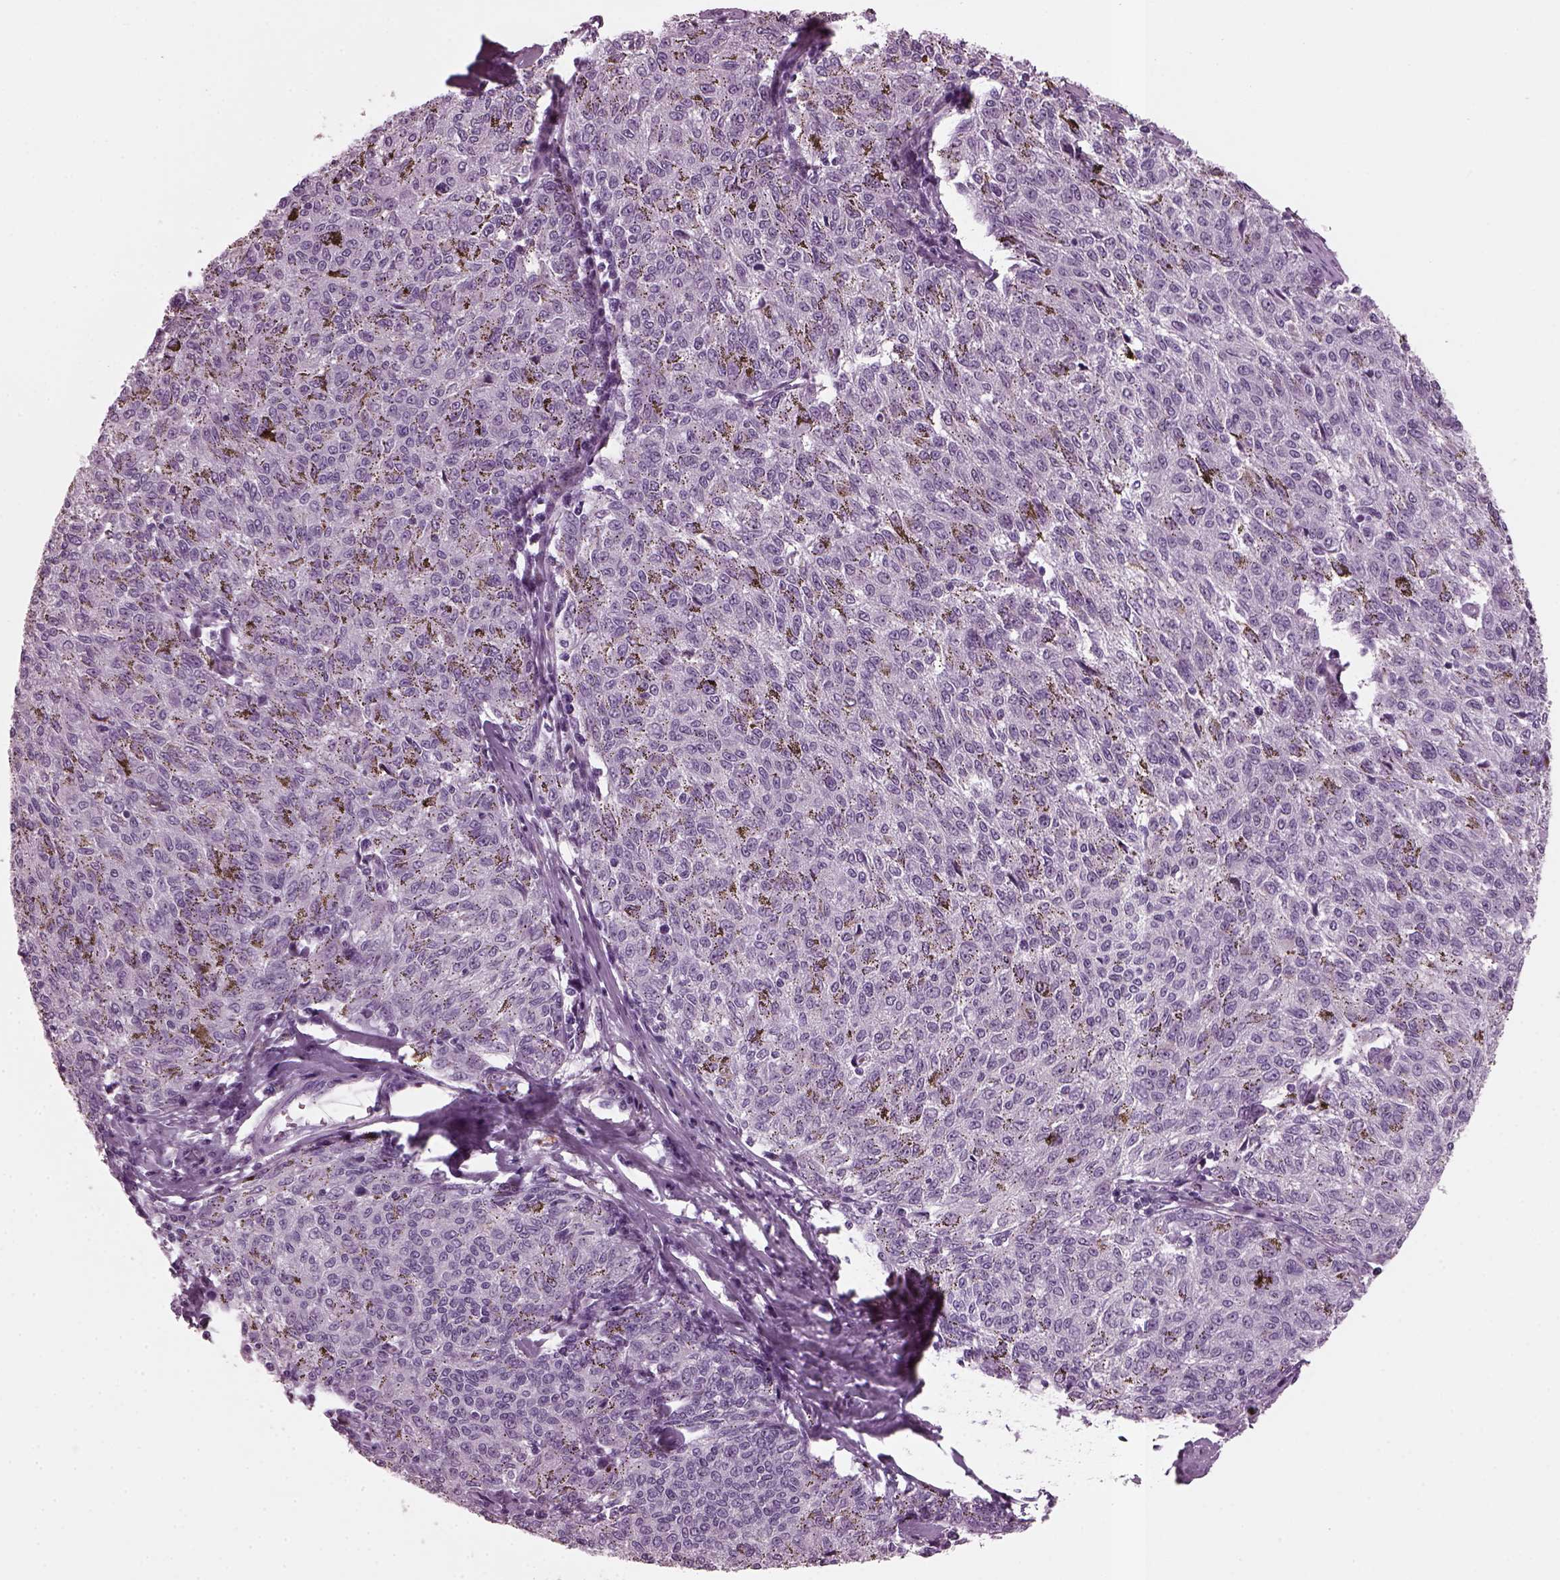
{"staining": {"intensity": "negative", "quantity": "none", "location": "none"}, "tissue": "melanoma", "cell_type": "Tumor cells", "image_type": "cancer", "snomed": [{"axis": "morphology", "description": "Malignant melanoma, NOS"}, {"axis": "topography", "description": "Skin"}], "caption": "An immunohistochemistry (IHC) photomicrograph of melanoma is shown. There is no staining in tumor cells of melanoma.", "gene": "DPYSL5", "patient": {"sex": "female", "age": 72}}